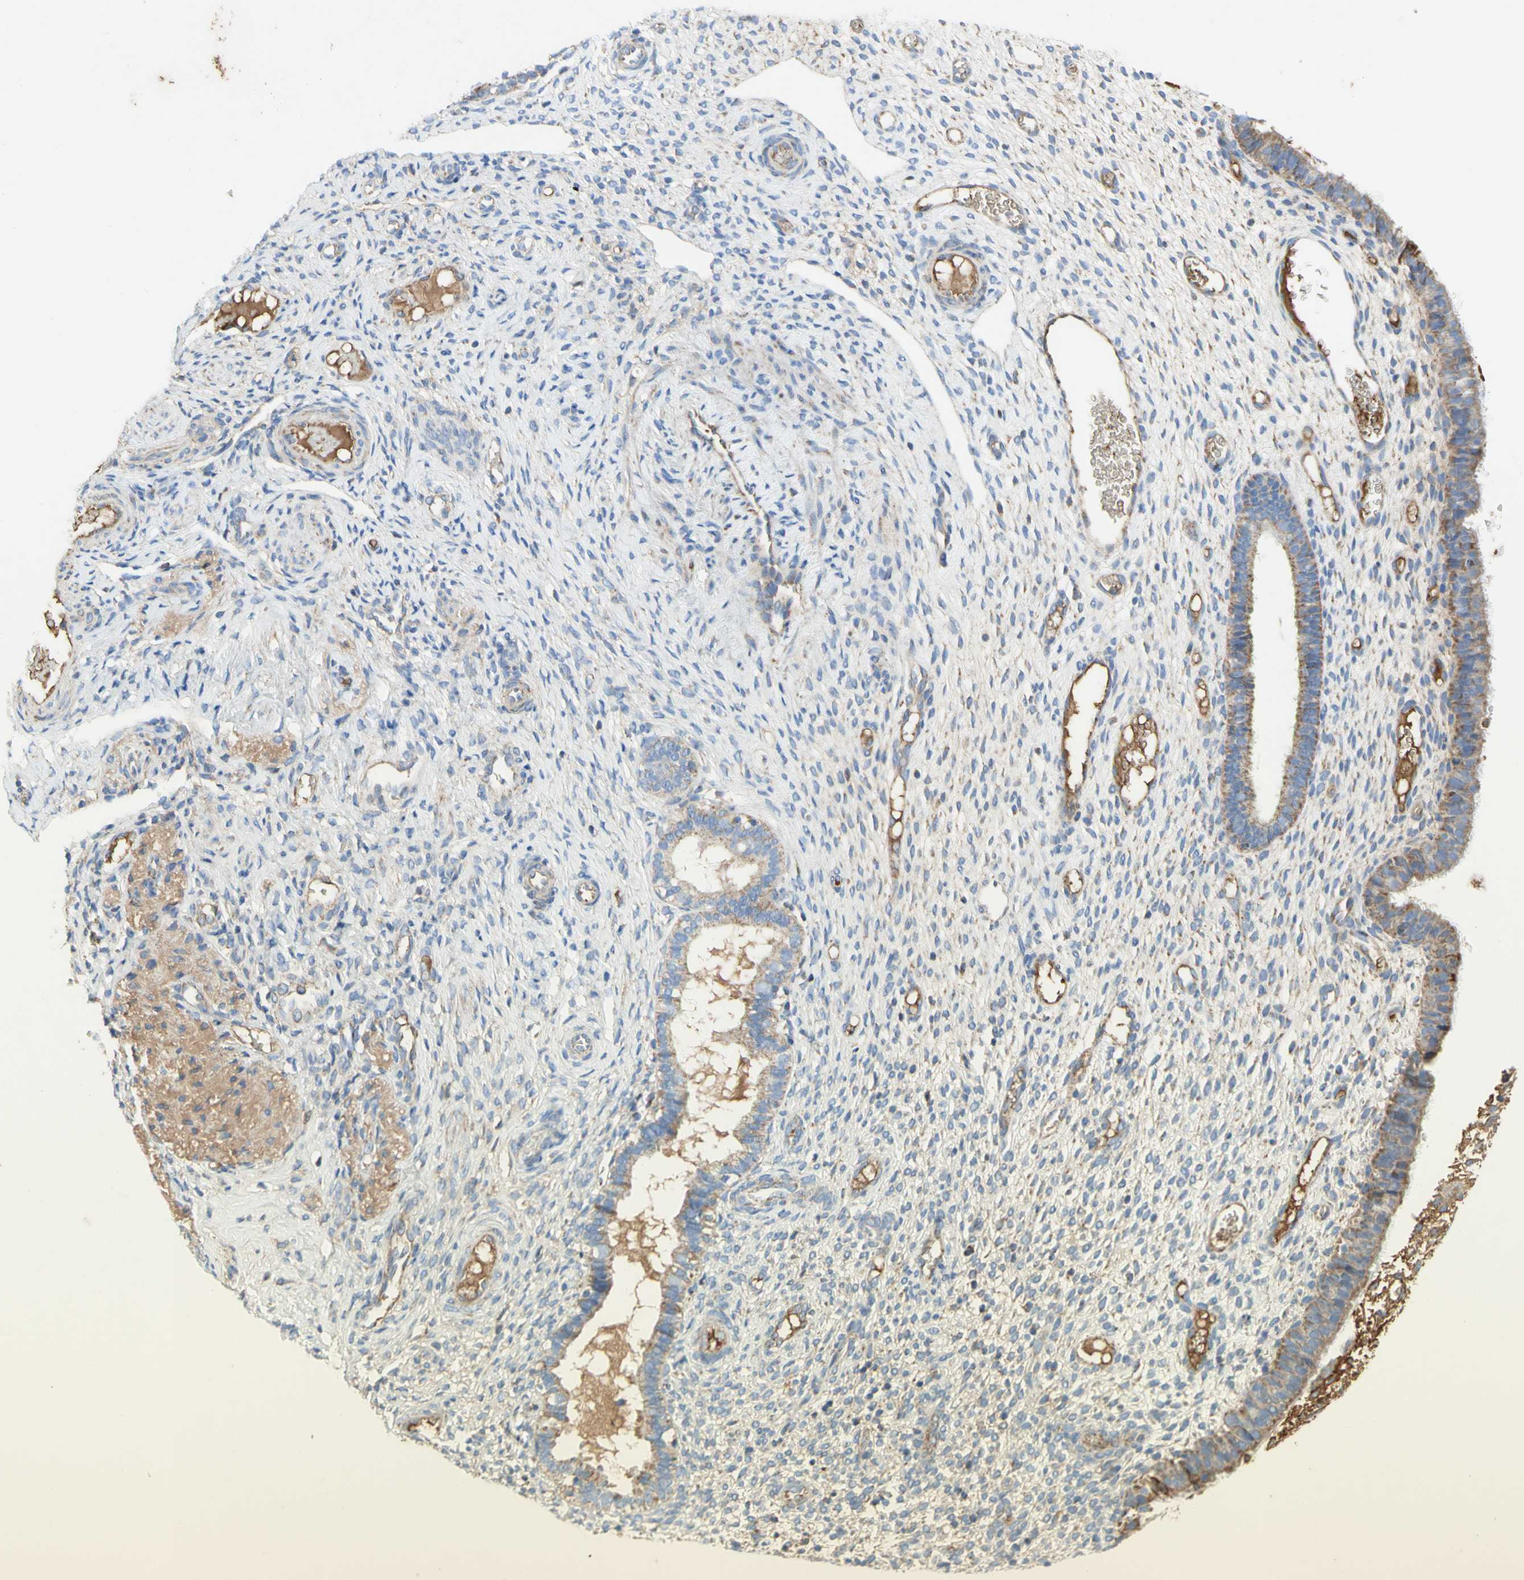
{"staining": {"intensity": "weak", "quantity": "25%-75%", "location": "cytoplasmic/membranous"}, "tissue": "endometrium", "cell_type": "Cells in endometrial stroma", "image_type": "normal", "snomed": [{"axis": "morphology", "description": "Normal tissue, NOS"}, {"axis": "topography", "description": "Endometrium"}], "caption": "Cells in endometrial stroma demonstrate low levels of weak cytoplasmic/membranous expression in about 25%-75% of cells in normal human endometrium.", "gene": "SDHB", "patient": {"sex": "female", "age": 61}}